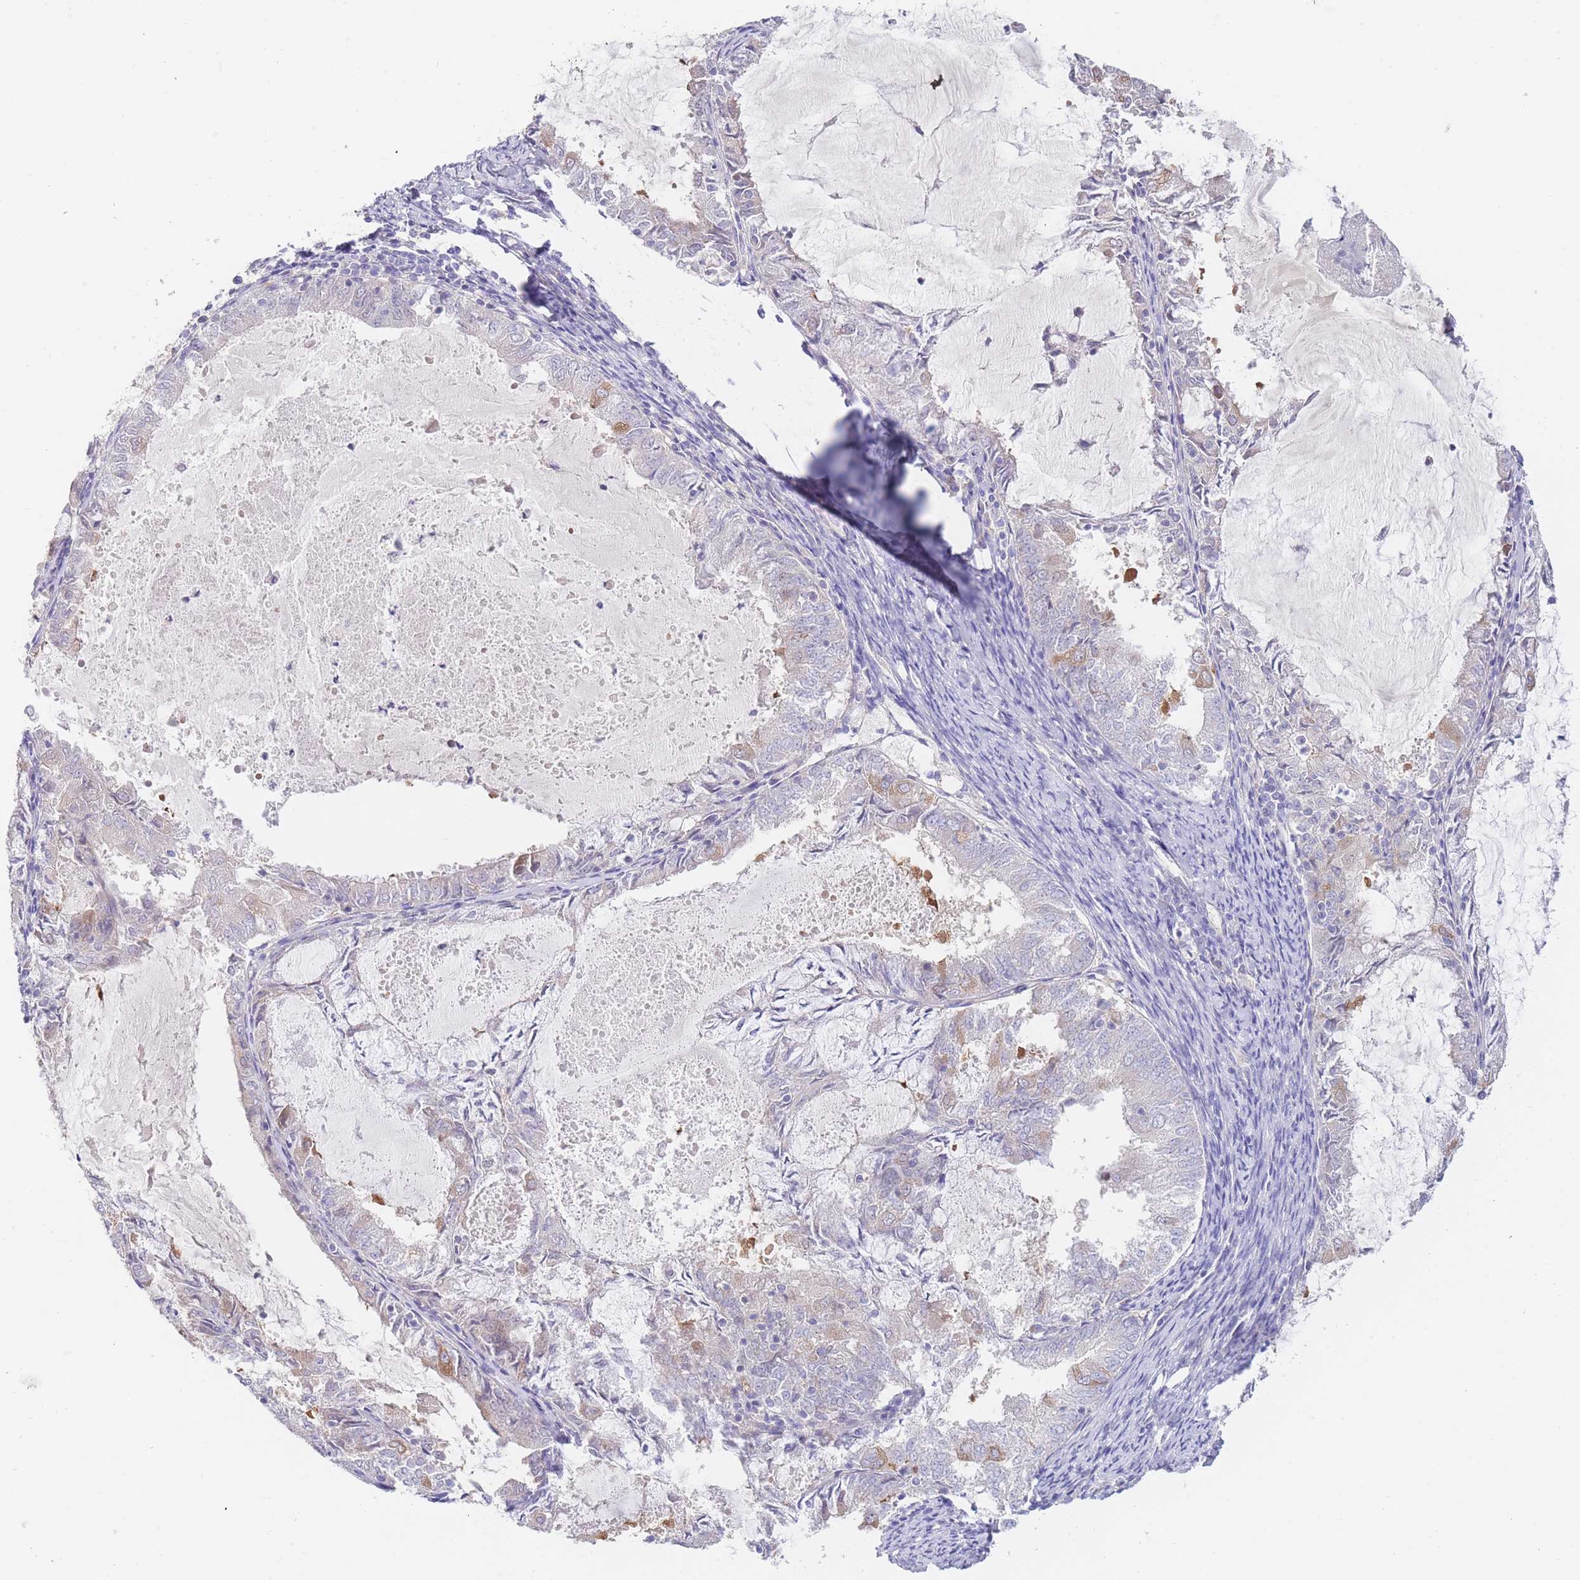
{"staining": {"intensity": "moderate", "quantity": "<25%", "location": "cytoplasmic/membranous"}, "tissue": "endometrial cancer", "cell_type": "Tumor cells", "image_type": "cancer", "snomed": [{"axis": "morphology", "description": "Adenocarcinoma, NOS"}, {"axis": "topography", "description": "Endometrium"}], "caption": "Adenocarcinoma (endometrial) stained with a brown dye demonstrates moderate cytoplasmic/membranous positive positivity in approximately <25% of tumor cells.", "gene": "ZNF281", "patient": {"sex": "female", "age": 57}}